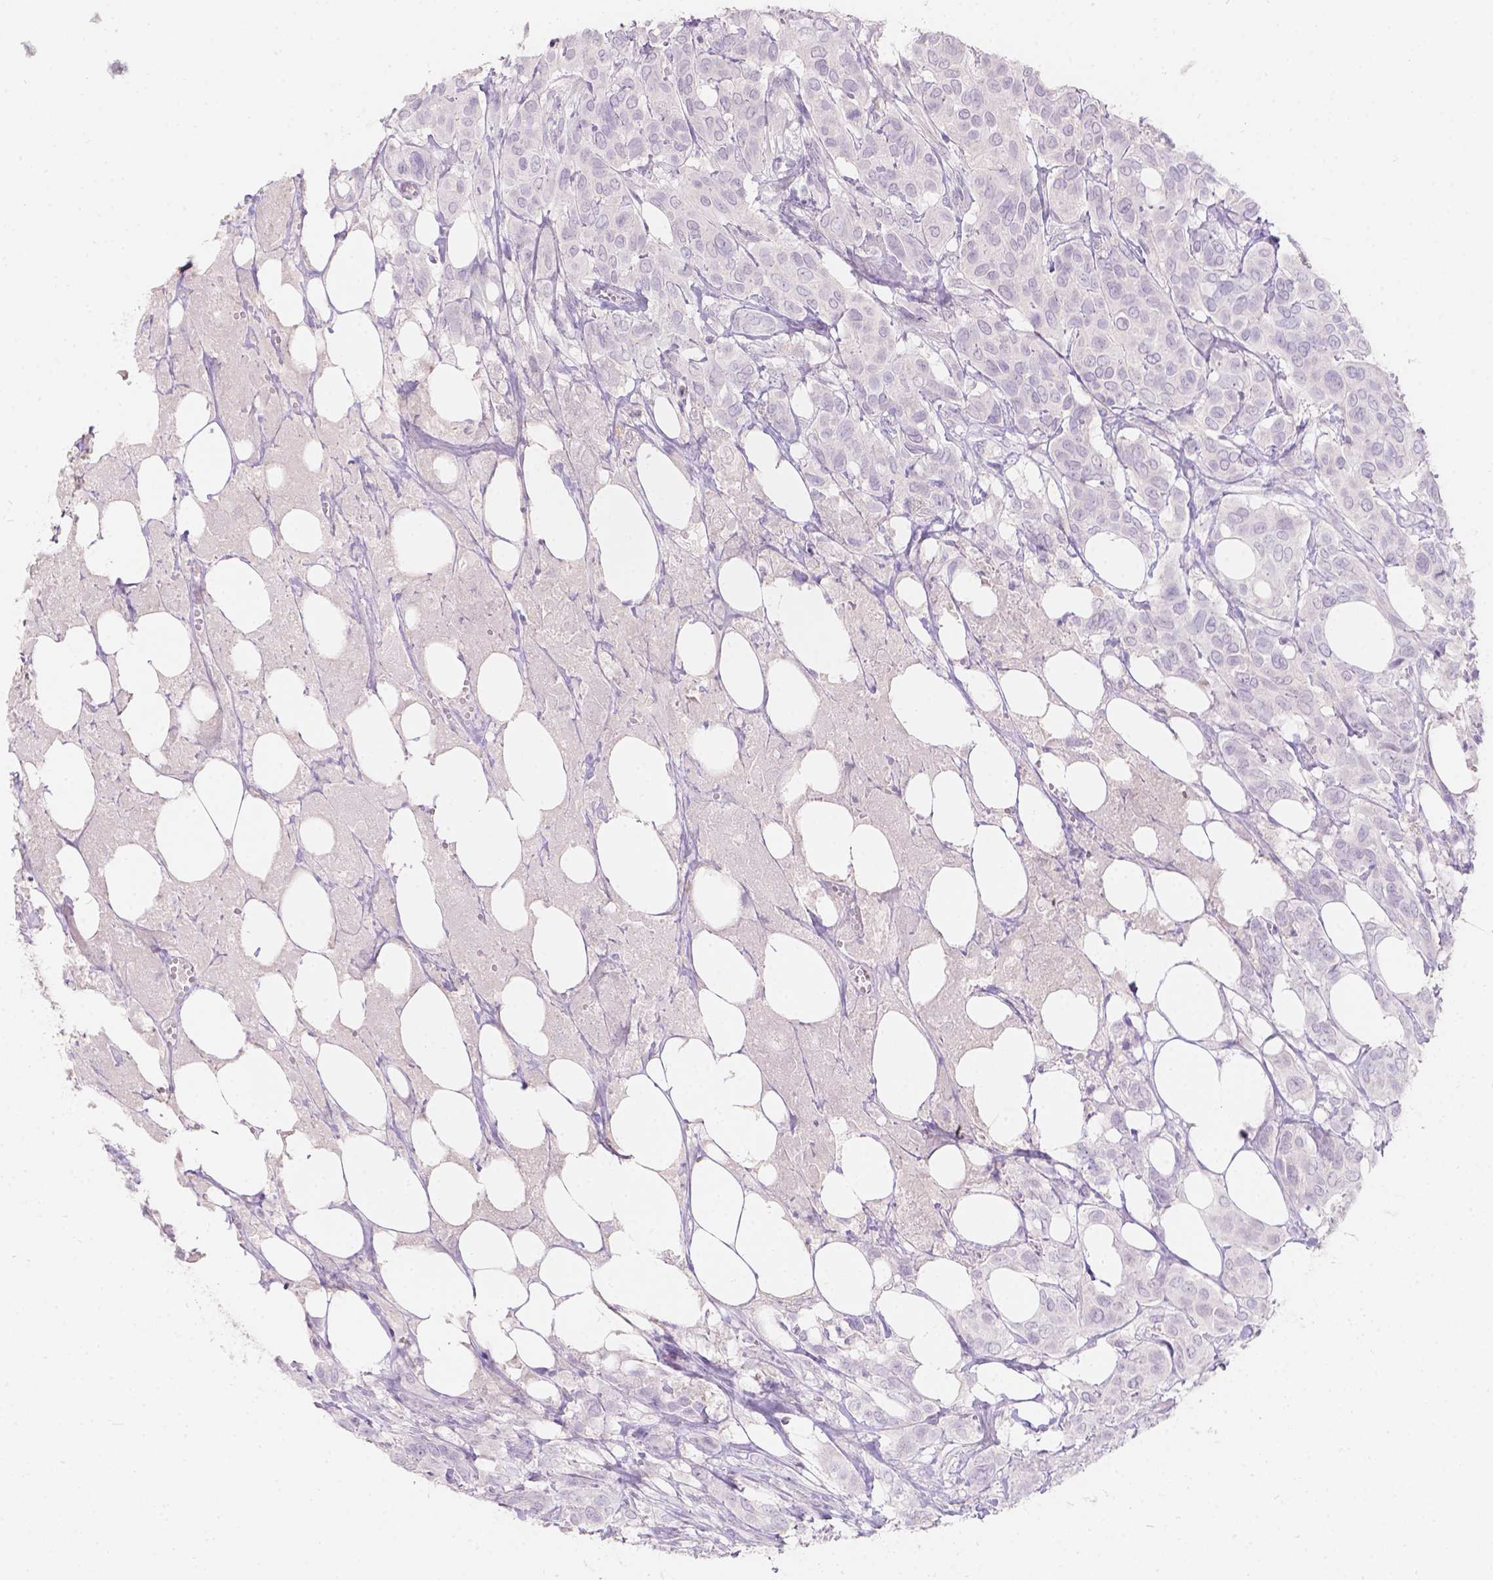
{"staining": {"intensity": "negative", "quantity": "none", "location": "none"}, "tissue": "urothelial cancer", "cell_type": "Tumor cells", "image_type": "cancer", "snomed": [{"axis": "morphology", "description": "Urothelial carcinoma, NOS"}, {"axis": "morphology", "description": "Urothelial carcinoma, High grade"}, {"axis": "topography", "description": "Urinary bladder"}], "caption": "Protein analysis of urothelial cancer shows no significant positivity in tumor cells.", "gene": "HTN3", "patient": {"sex": "male", "age": 63}}